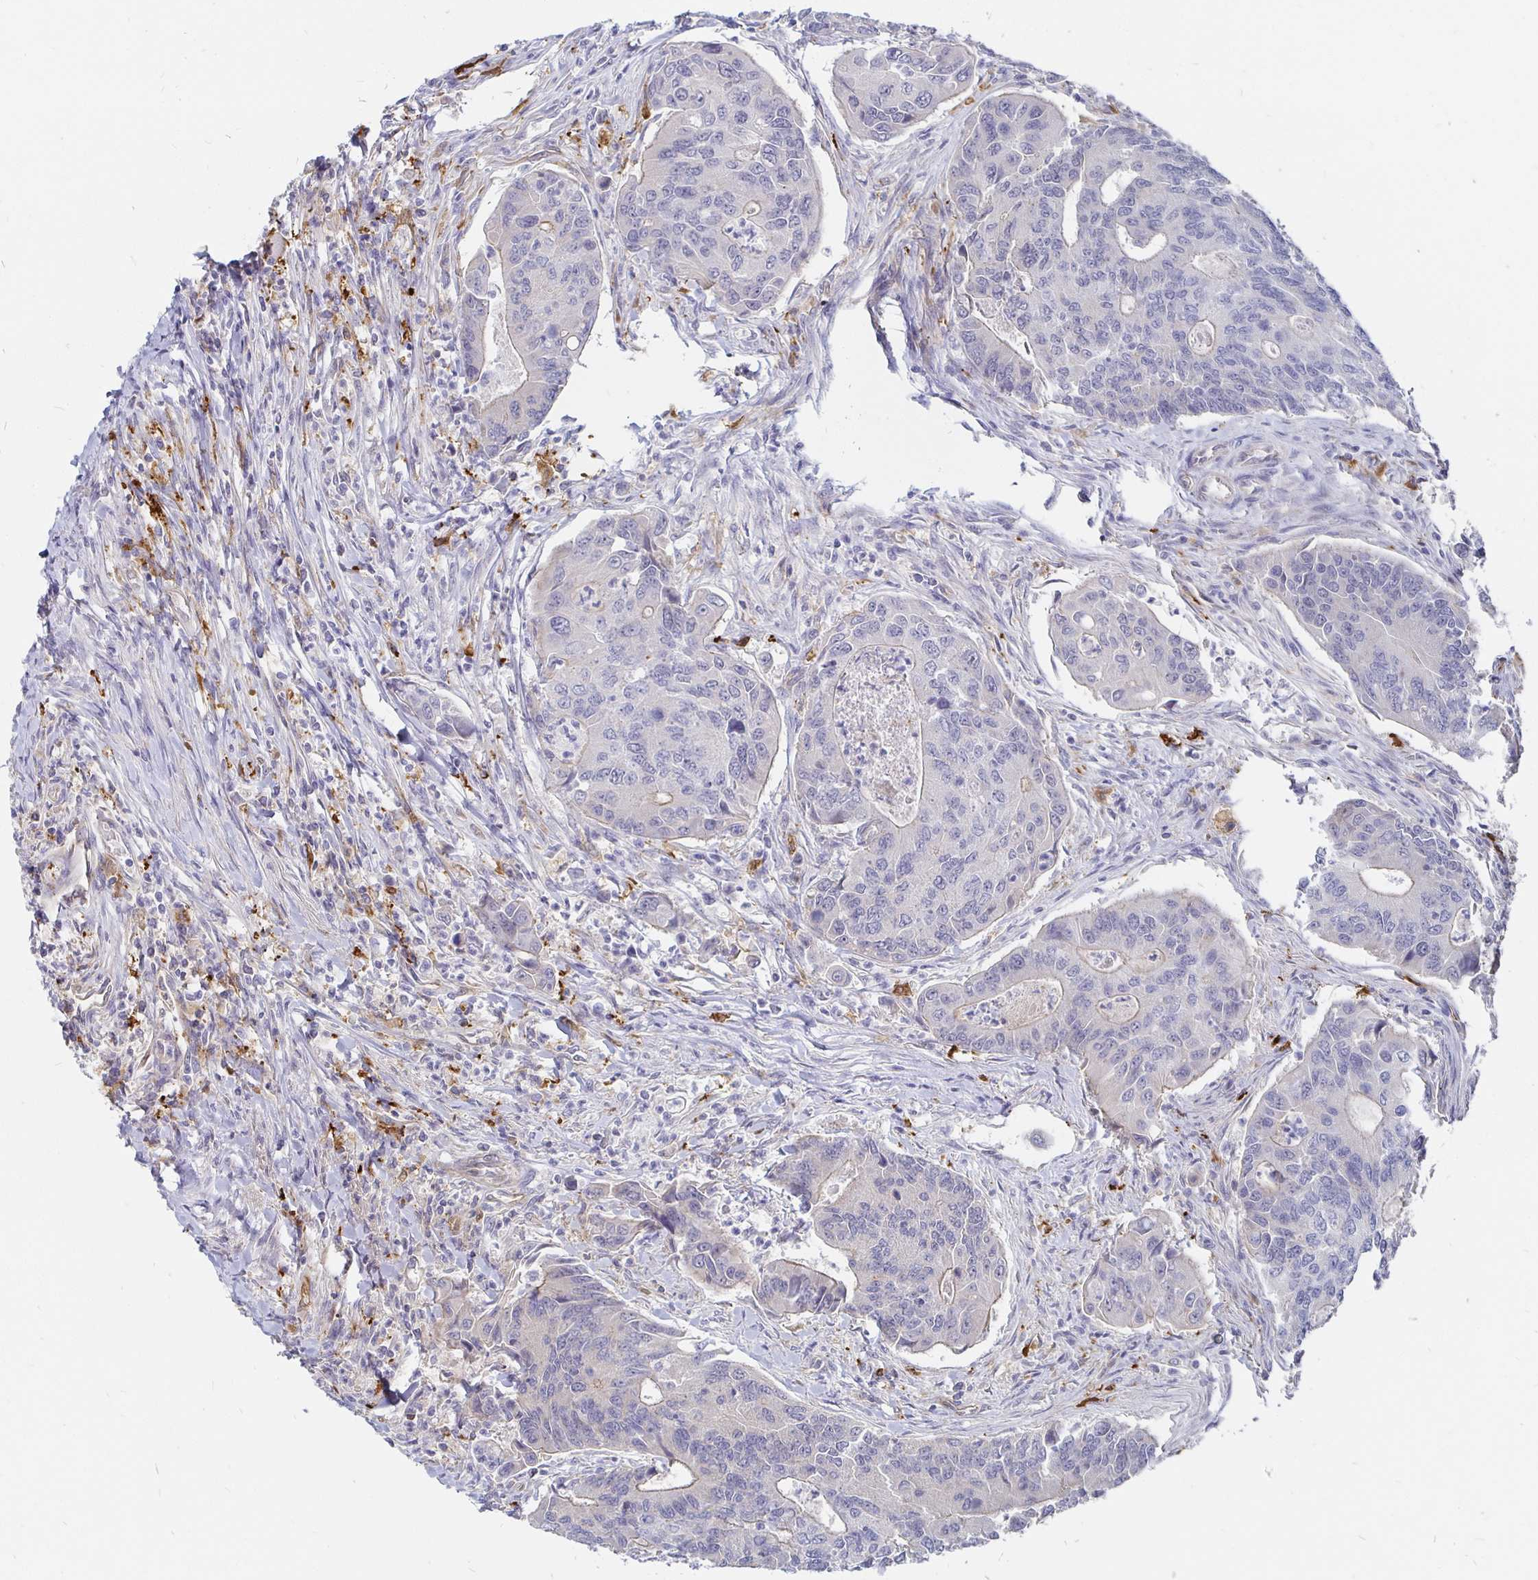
{"staining": {"intensity": "negative", "quantity": "none", "location": "none"}, "tissue": "colorectal cancer", "cell_type": "Tumor cells", "image_type": "cancer", "snomed": [{"axis": "morphology", "description": "Adenocarcinoma, NOS"}, {"axis": "topography", "description": "Colon"}], "caption": "Colorectal cancer (adenocarcinoma) was stained to show a protein in brown. There is no significant positivity in tumor cells.", "gene": "CCDC85A", "patient": {"sex": "female", "age": 67}}